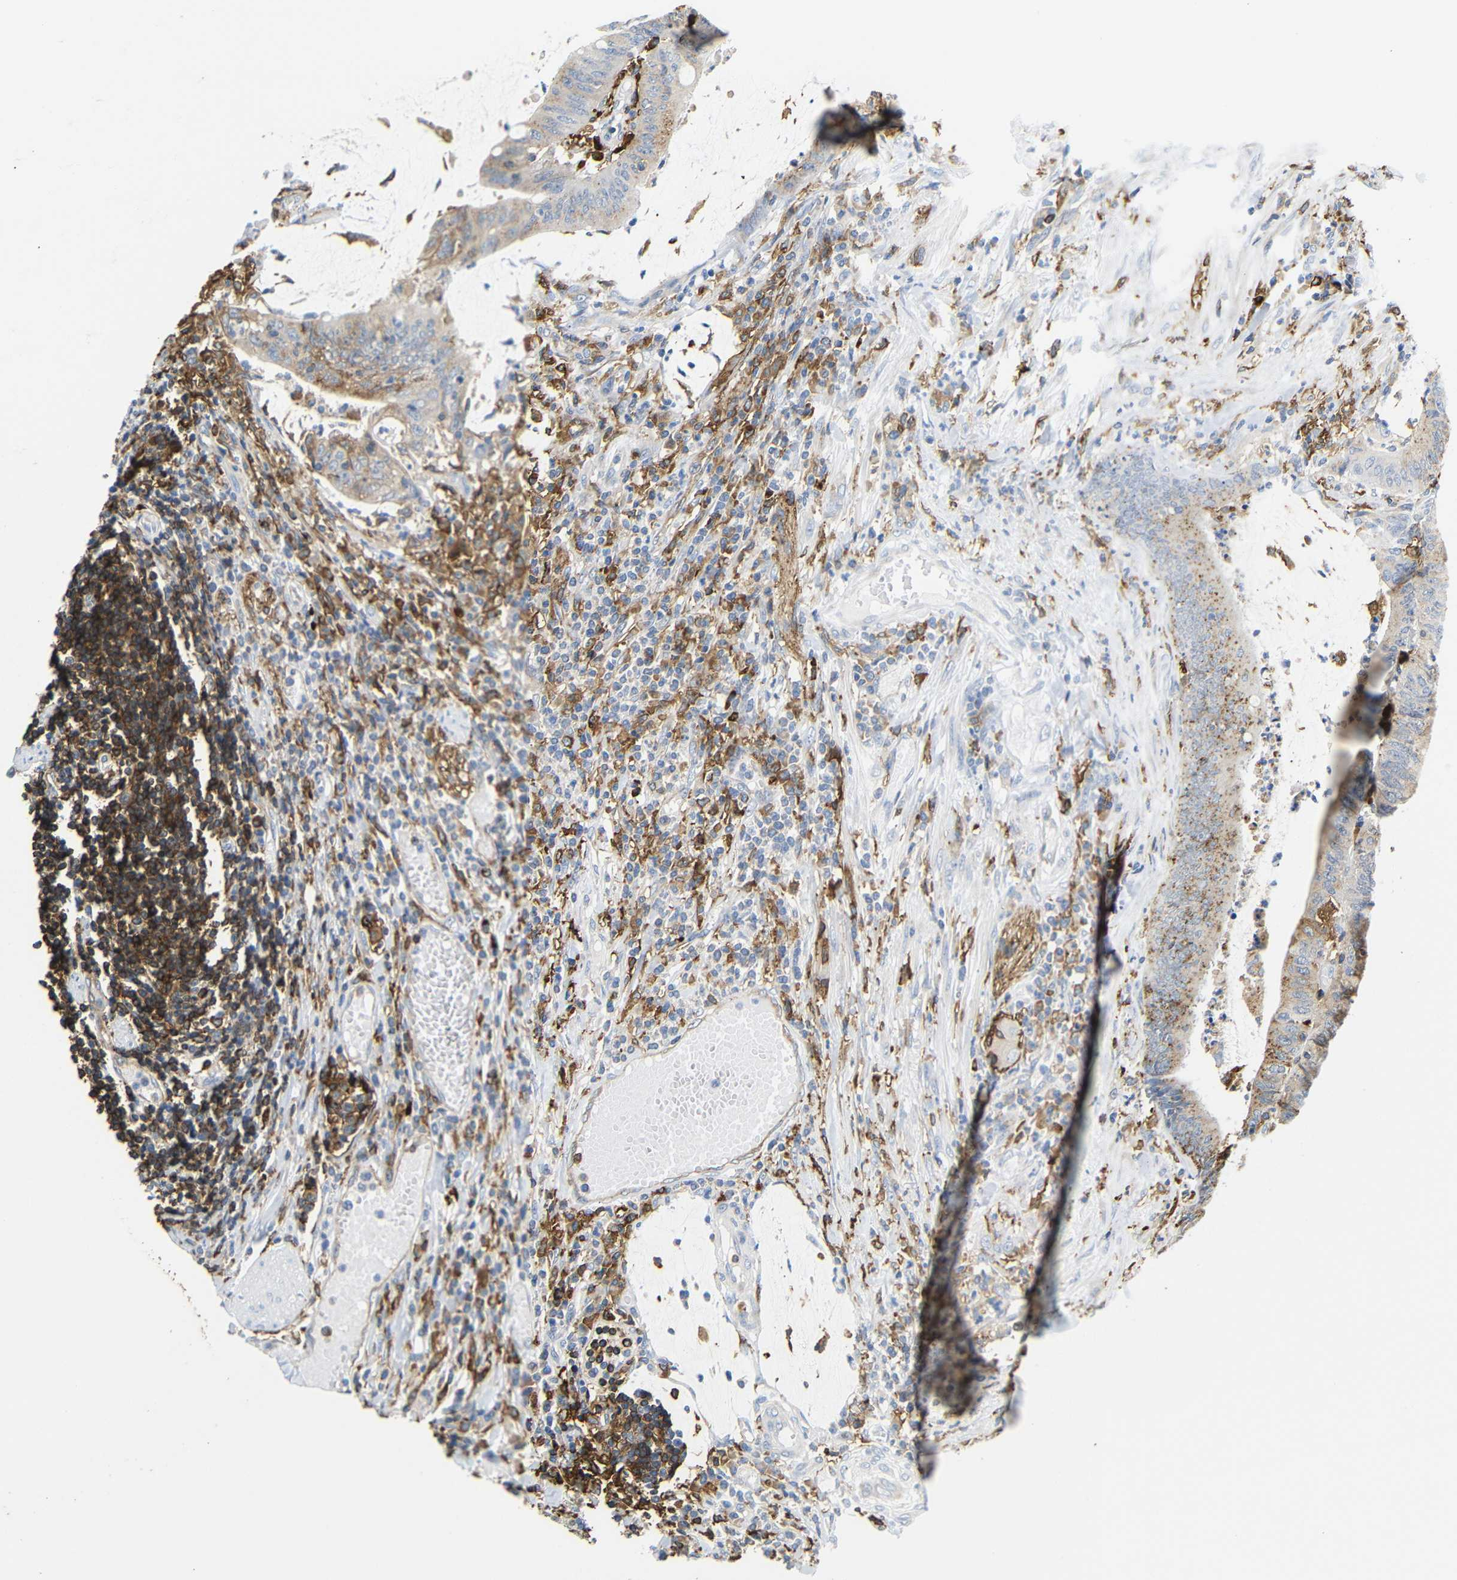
{"staining": {"intensity": "moderate", "quantity": "25%-75%", "location": "cytoplasmic/membranous"}, "tissue": "colorectal cancer", "cell_type": "Tumor cells", "image_type": "cancer", "snomed": [{"axis": "morphology", "description": "Adenocarcinoma, NOS"}, {"axis": "topography", "description": "Rectum"}], "caption": "A brown stain shows moderate cytoplasmic/membranous positivity of a protein in human colorectal cancer tumor cells. (brown staining indicates protein expression, while blue staining denotes nuclei).", "gene": "HLA-DQB1", "patient": {"sex": "female", "age": 66}}